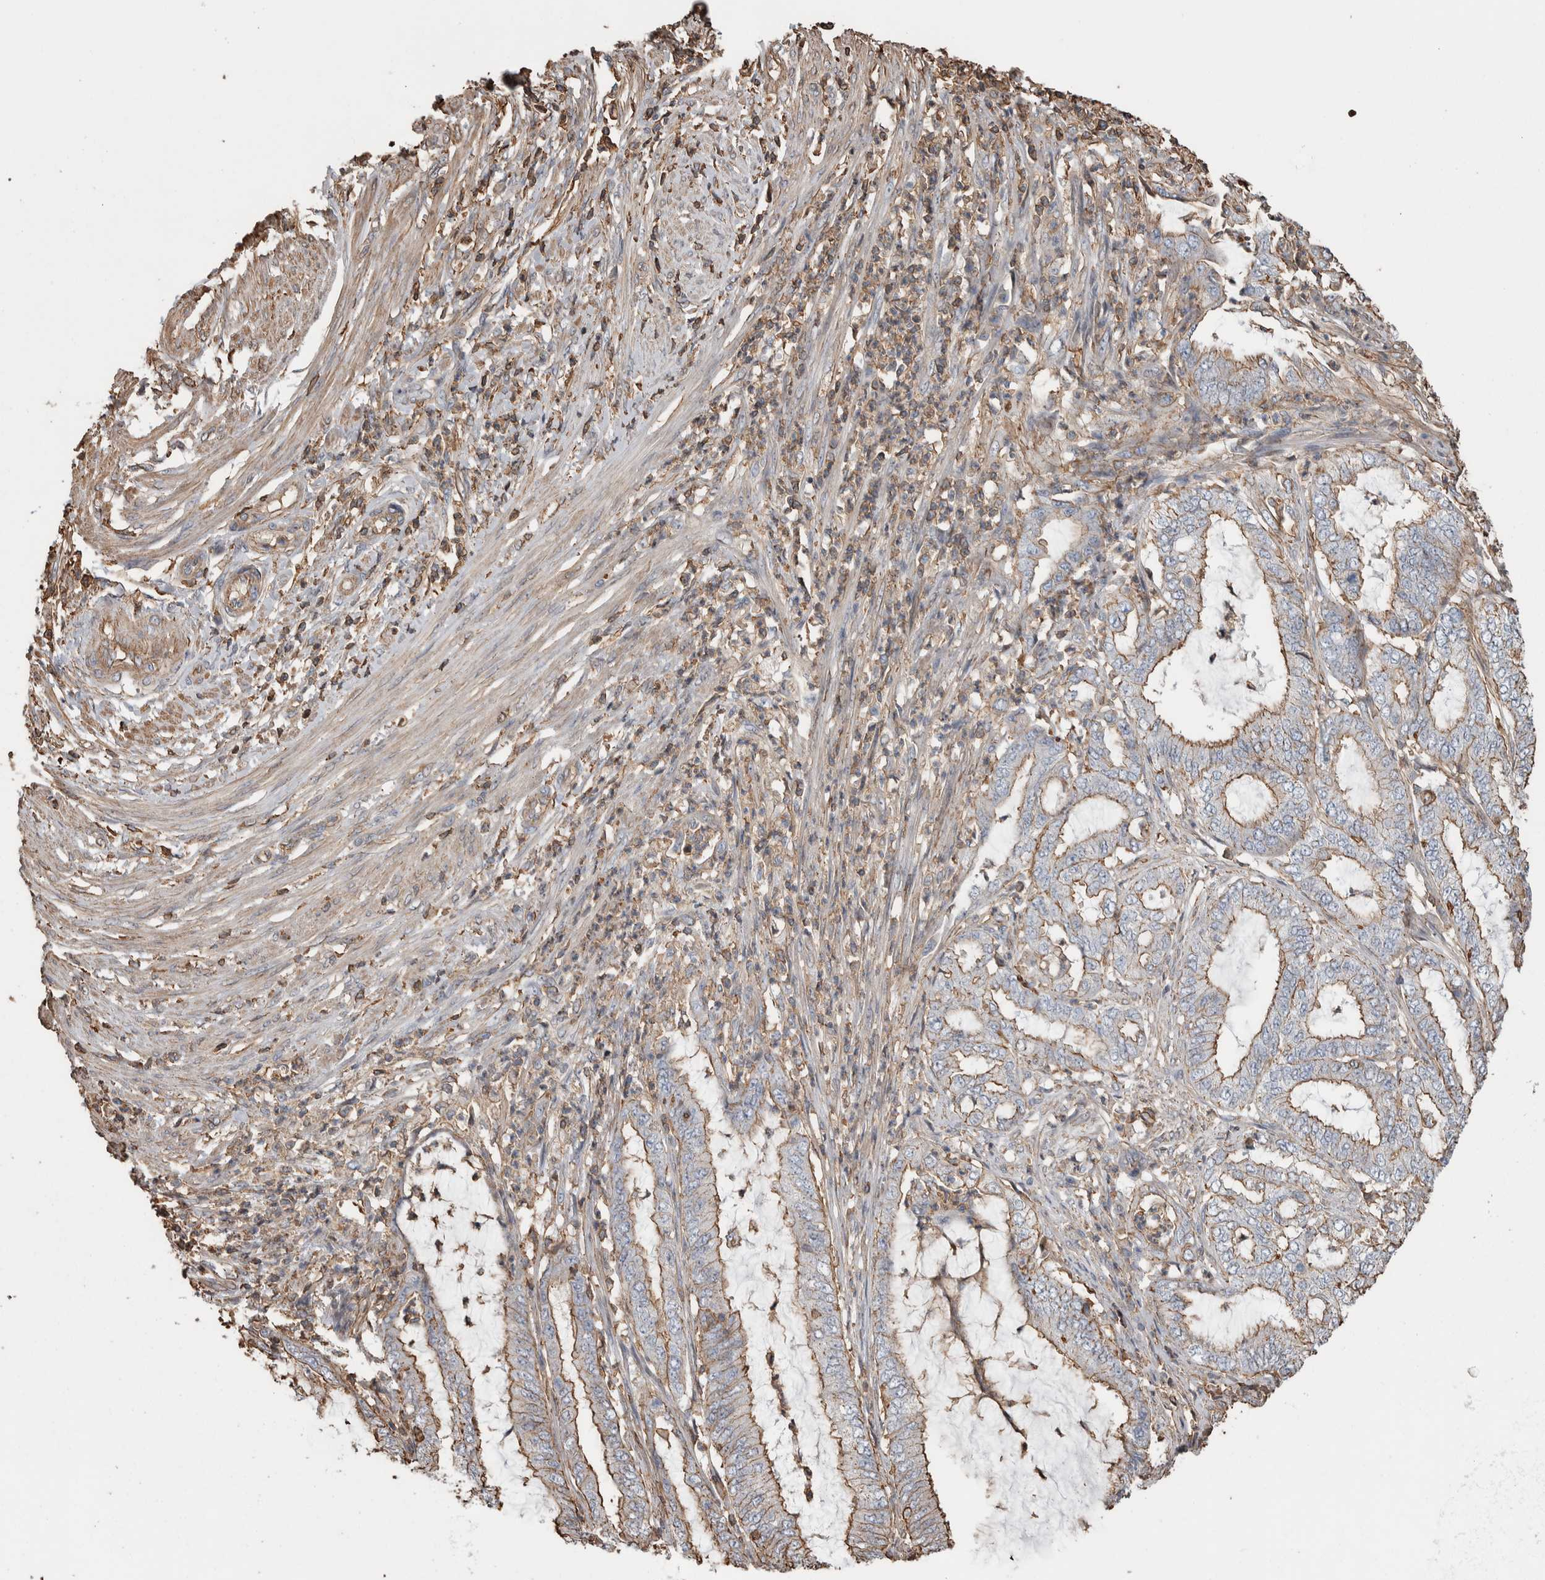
{"staining": {"intensity": "moderate", "quantity": ">75%", "location": "cytoplasmic/membranous"}, "tissue": "endometrial cancer", "cell_type": "Tumor cells", "image_type": "cancer", "snomed": [{"axis": "morphology", "description": "Adenocarcinoma, NOS"}, {"axis": "topography", "description": "Endometrium"}], "caption": "Endometrial cancer (adenocarcinoma) stained for a protein displays moderate cytoplasmic/membranous positivity in tumor cells. (Brightfield microscopy of DAB IHC at high magnification).", "gene": "ENPP2", "patient": {"sex": "female", "age": 51}}